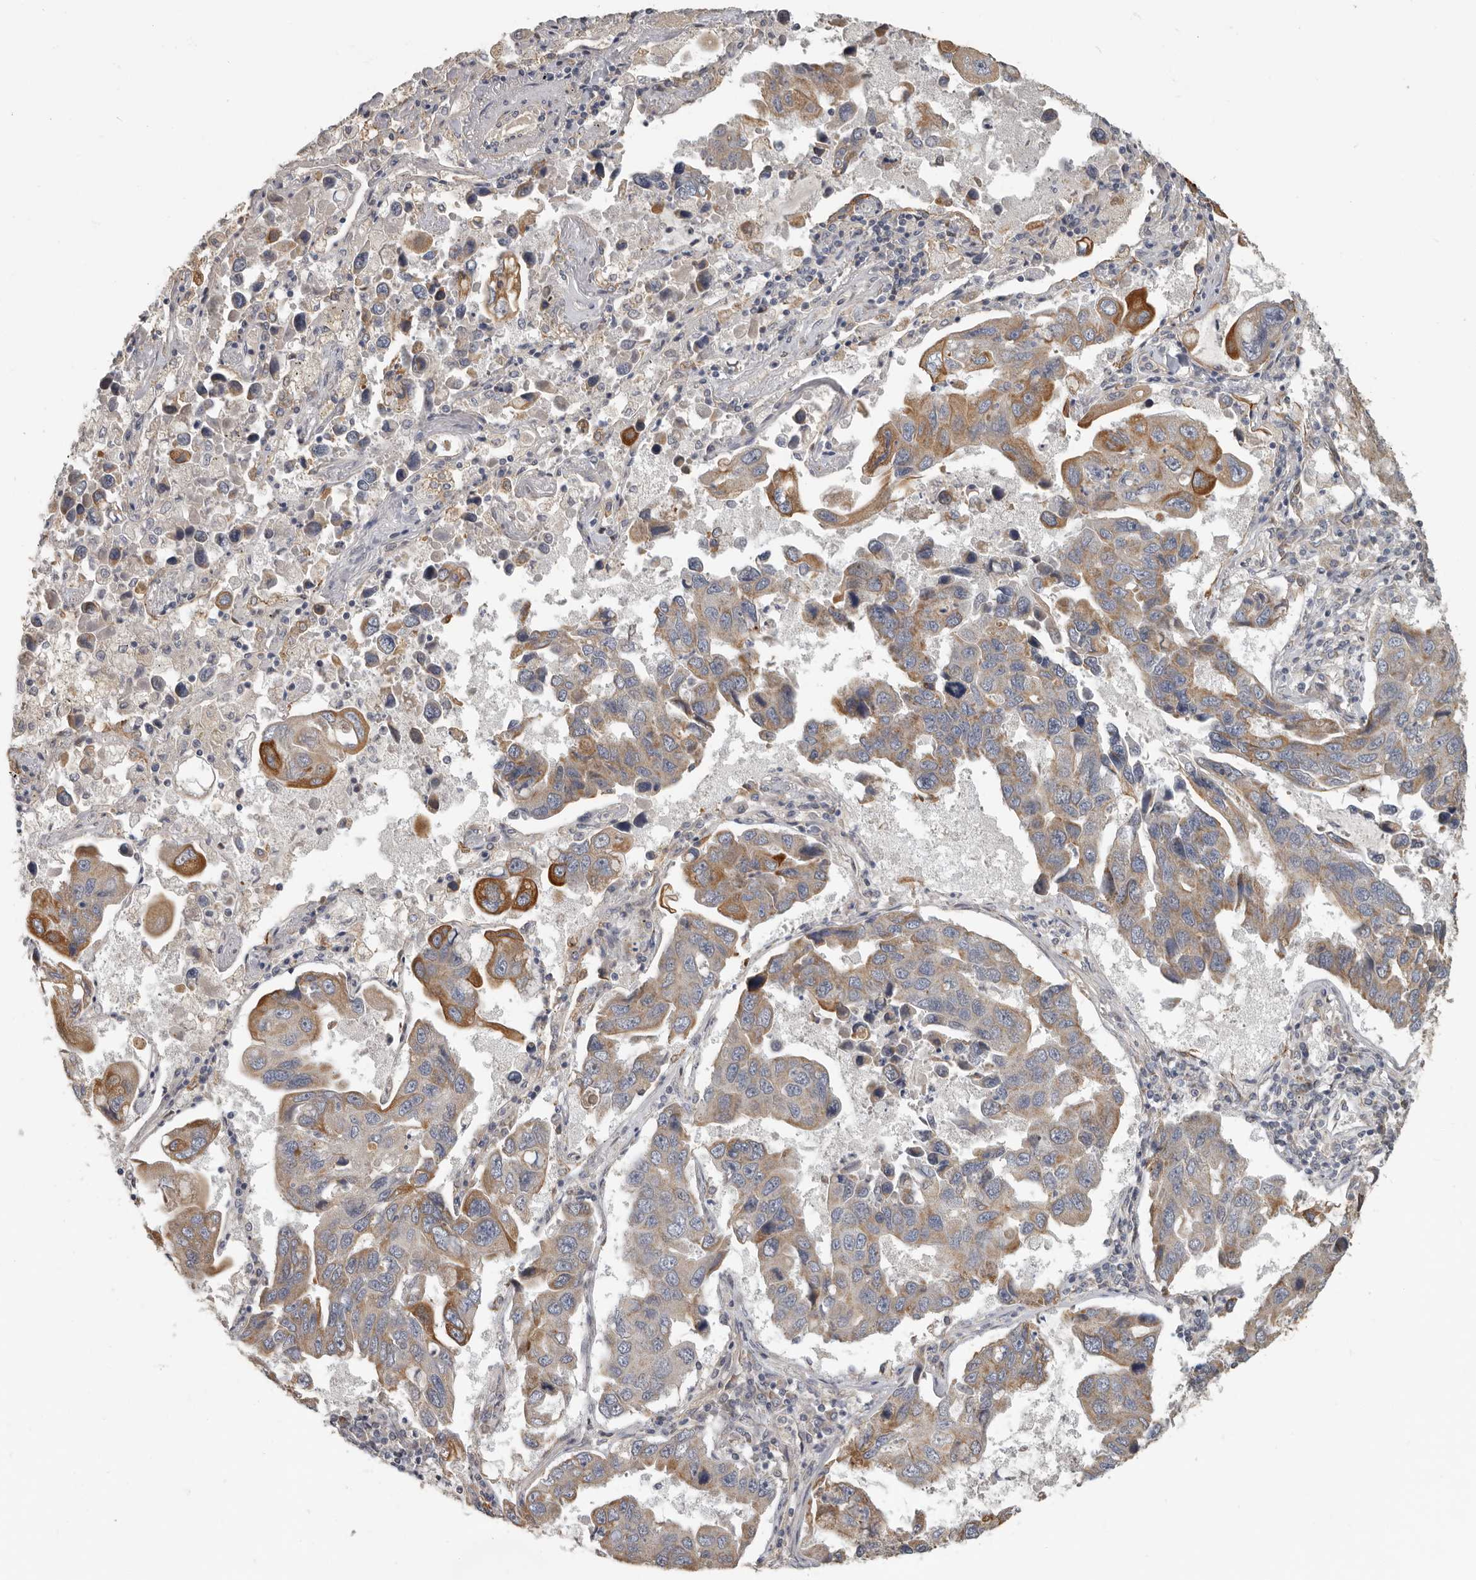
{"staining": {"intensity": "moderate", "quantity": "25%-75%", "location": "cytoplasmic/membranous"}, "tissue": "lung cancer", "cell_type": "Tumor cells", "image_type": "cancer", "snomed": [{"axis": "morphology", "description": "Adenocarcinoma, NOS"}, {"axis": "topography", "description": "Lung"}], "caption": "IHC (DAB) staining of human lung adenocarcinoma shows moderate cytoplasmic/membranous protein positivity in approximately 25%-75% of tumor cells.", "gene": "UNK", "patient": {"sex": "male", "age": 64}}